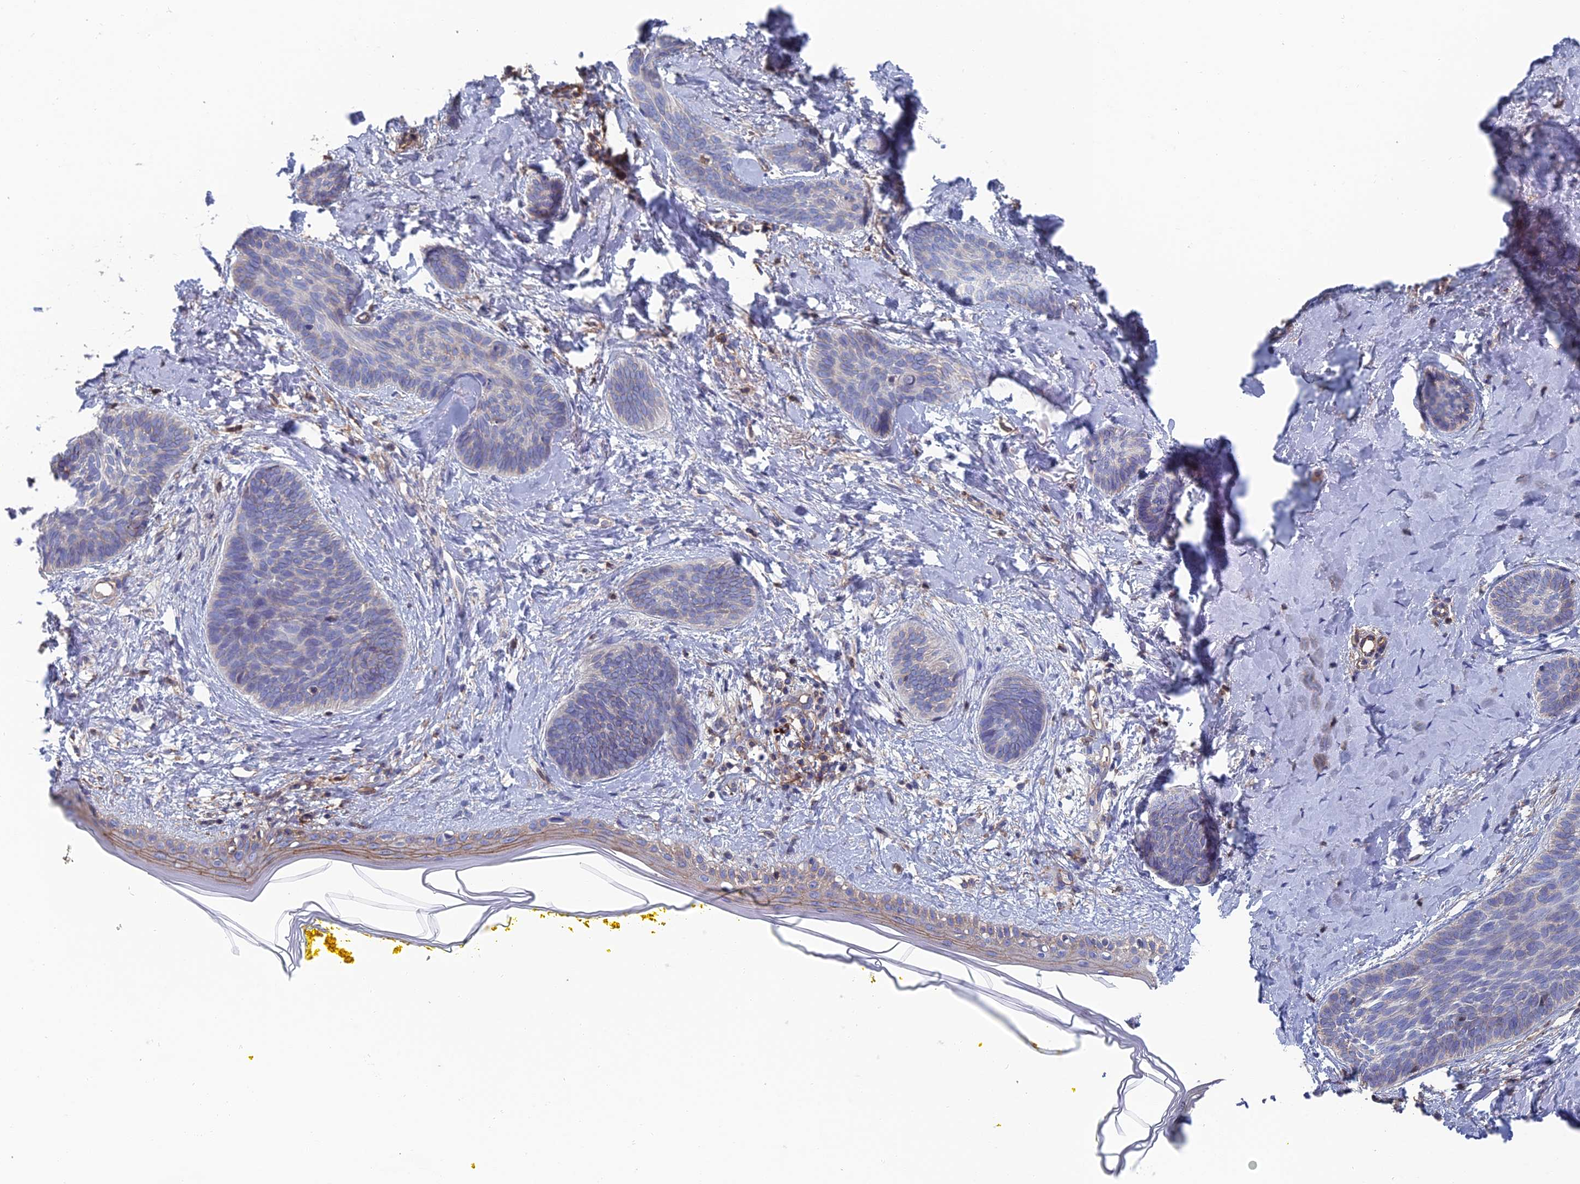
{"staining": {"intensity": "negative", "quantity": "none", "location": "none"}, "tissue": "skin cancer", "cell_type": "Tumor cells", "image_type": "cancer", "snomed": [{"axis": "morphology", "description": "Basal cell carcinoma"}, {"axis": "topography", "description": "Skin"}], "caption": "Immunohistochemistry of skin cancer displays no positivity in tumor cells. (DAB (3,3'-diaminobenzidine) immunohistochemistry, high magnification).", "gene": "SNX11", "patient": {"sex": "female", "age": 81}}